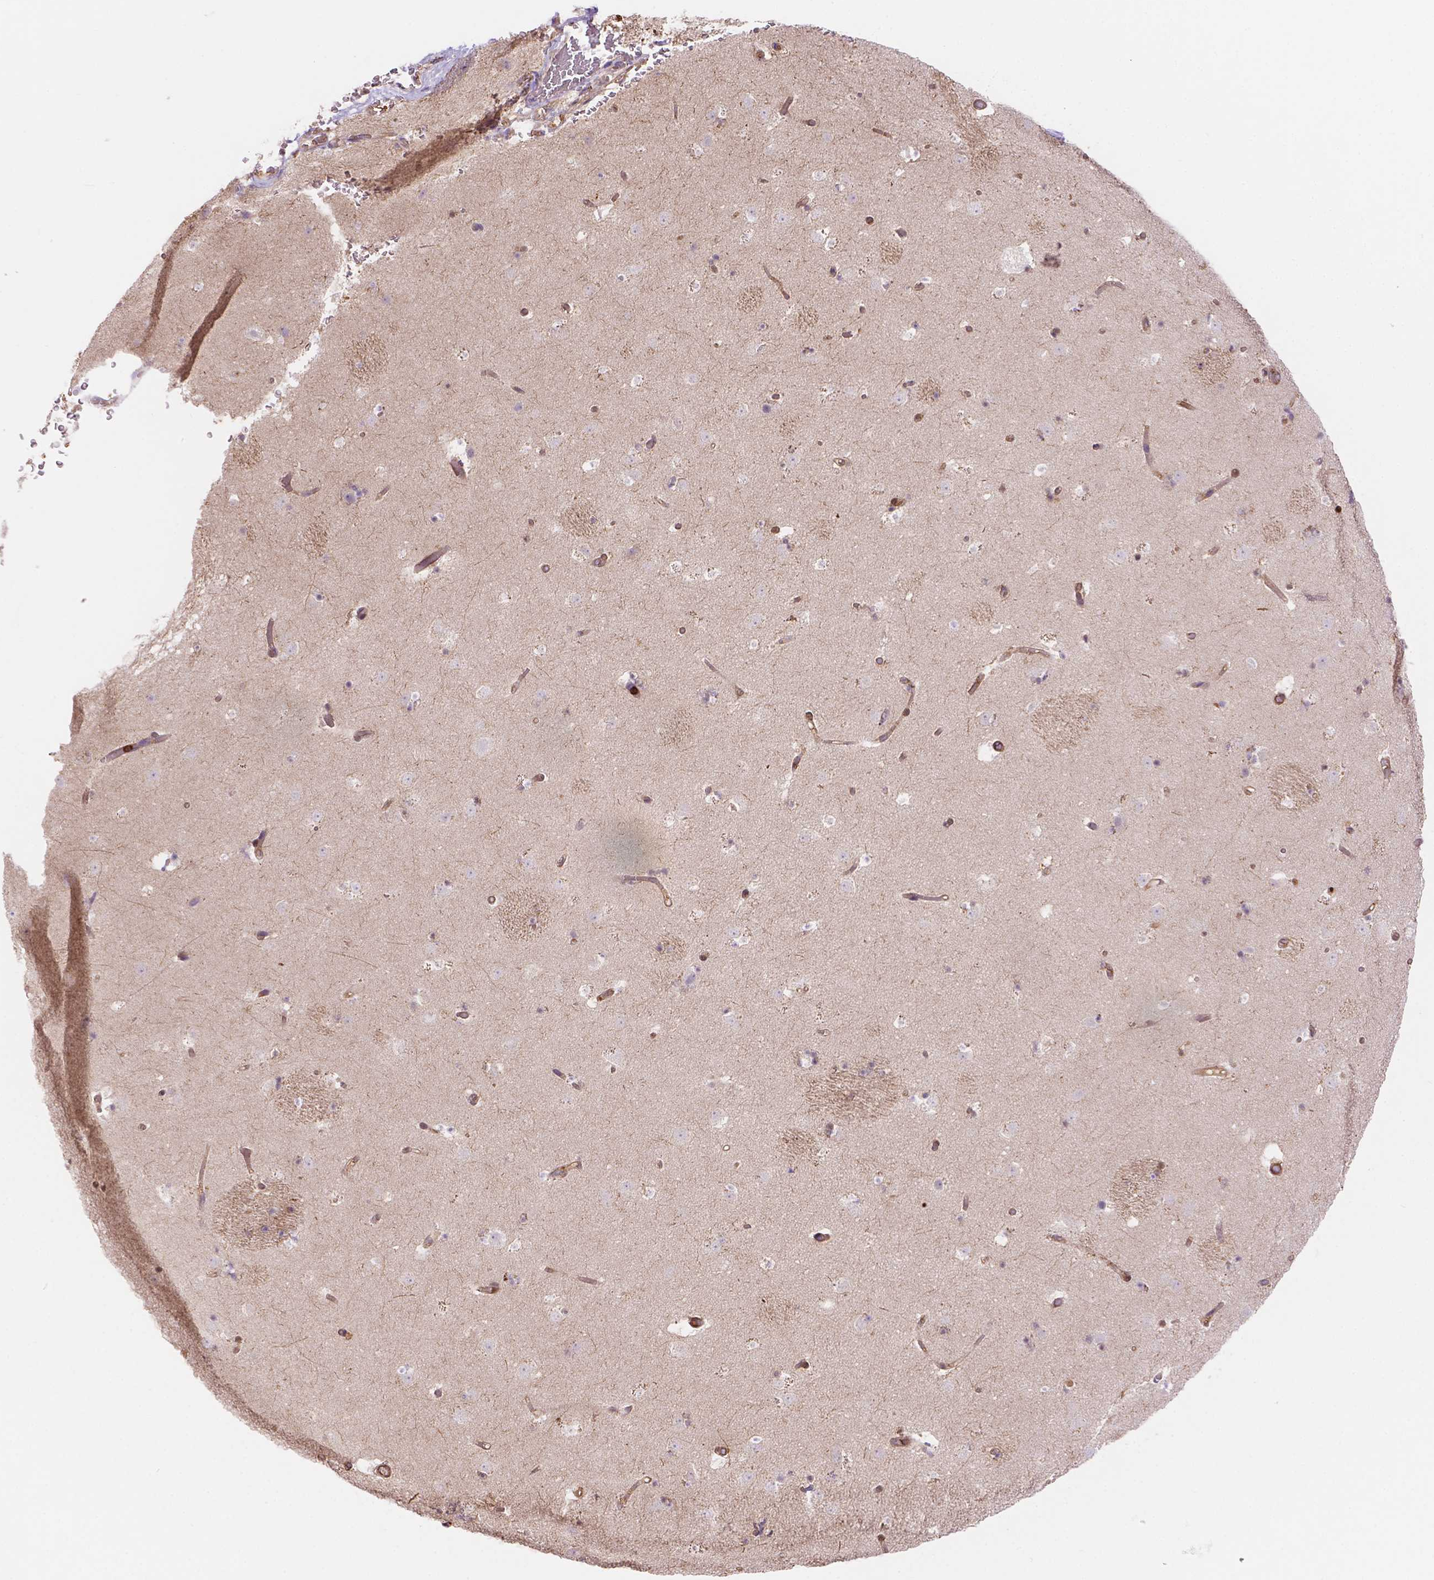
{"staining": {"intensity": "negative", "quantity": "none", "location": "none"}, "tissue": "caudate", "cell_type": "Glial cells", "image_type": "normal", "snomed": [{"axis": "morphology", "description": "Normal tissue, NOS"}, {"axis": "topography", "description": "Lateral ventricle wall"}], "caption": "IHC micrograph of normal caudate: caudate stained with DAB (3,3'-diaminobenzidine) demonstrates no significant protein positivity in glial cells.", "gene": "DMWD", "patient": {"sex": "female", "age": 42}}